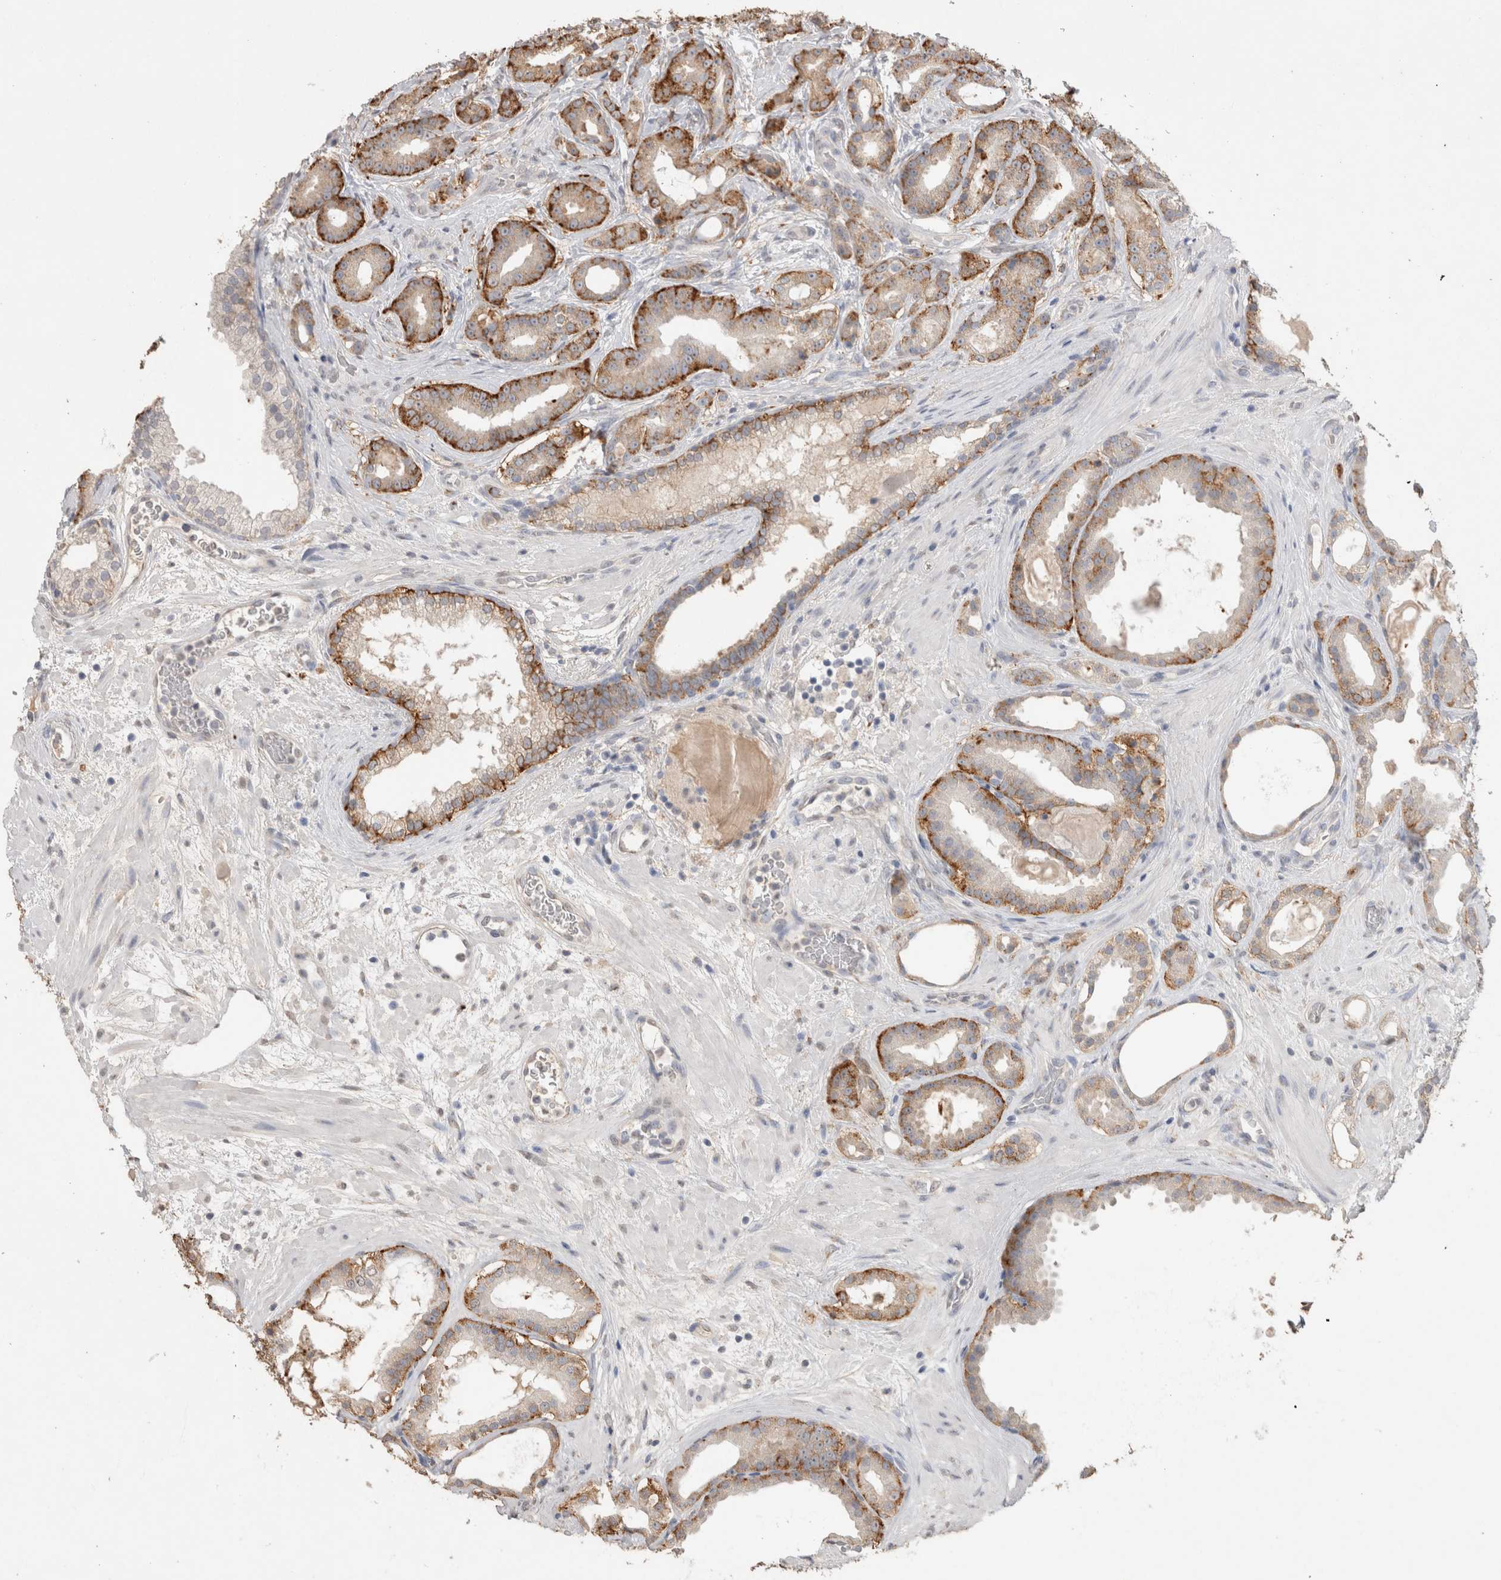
{"staining": {"intensity": "strong", "quantity": "25%-75%", "location": "cytoplasmic/membranous"}, "tissue": "prostate cancer", "cell_type": "Tumor cells", "image_type": "cancer", "snomed": [{"axis": "morphology", "description": "Adenocarcinoma, High grade"}, {"axis": "topography", "description": "Prostate"}], "caption": "Immunohistochemistry (IHC) of prostate cancer shows high levels of strong cytoplasmic/membranous expression in approximately 25%-75% of tumor cells.", "gene": "NAALADL2", "patient": {"sex": "male", "age": 60}}